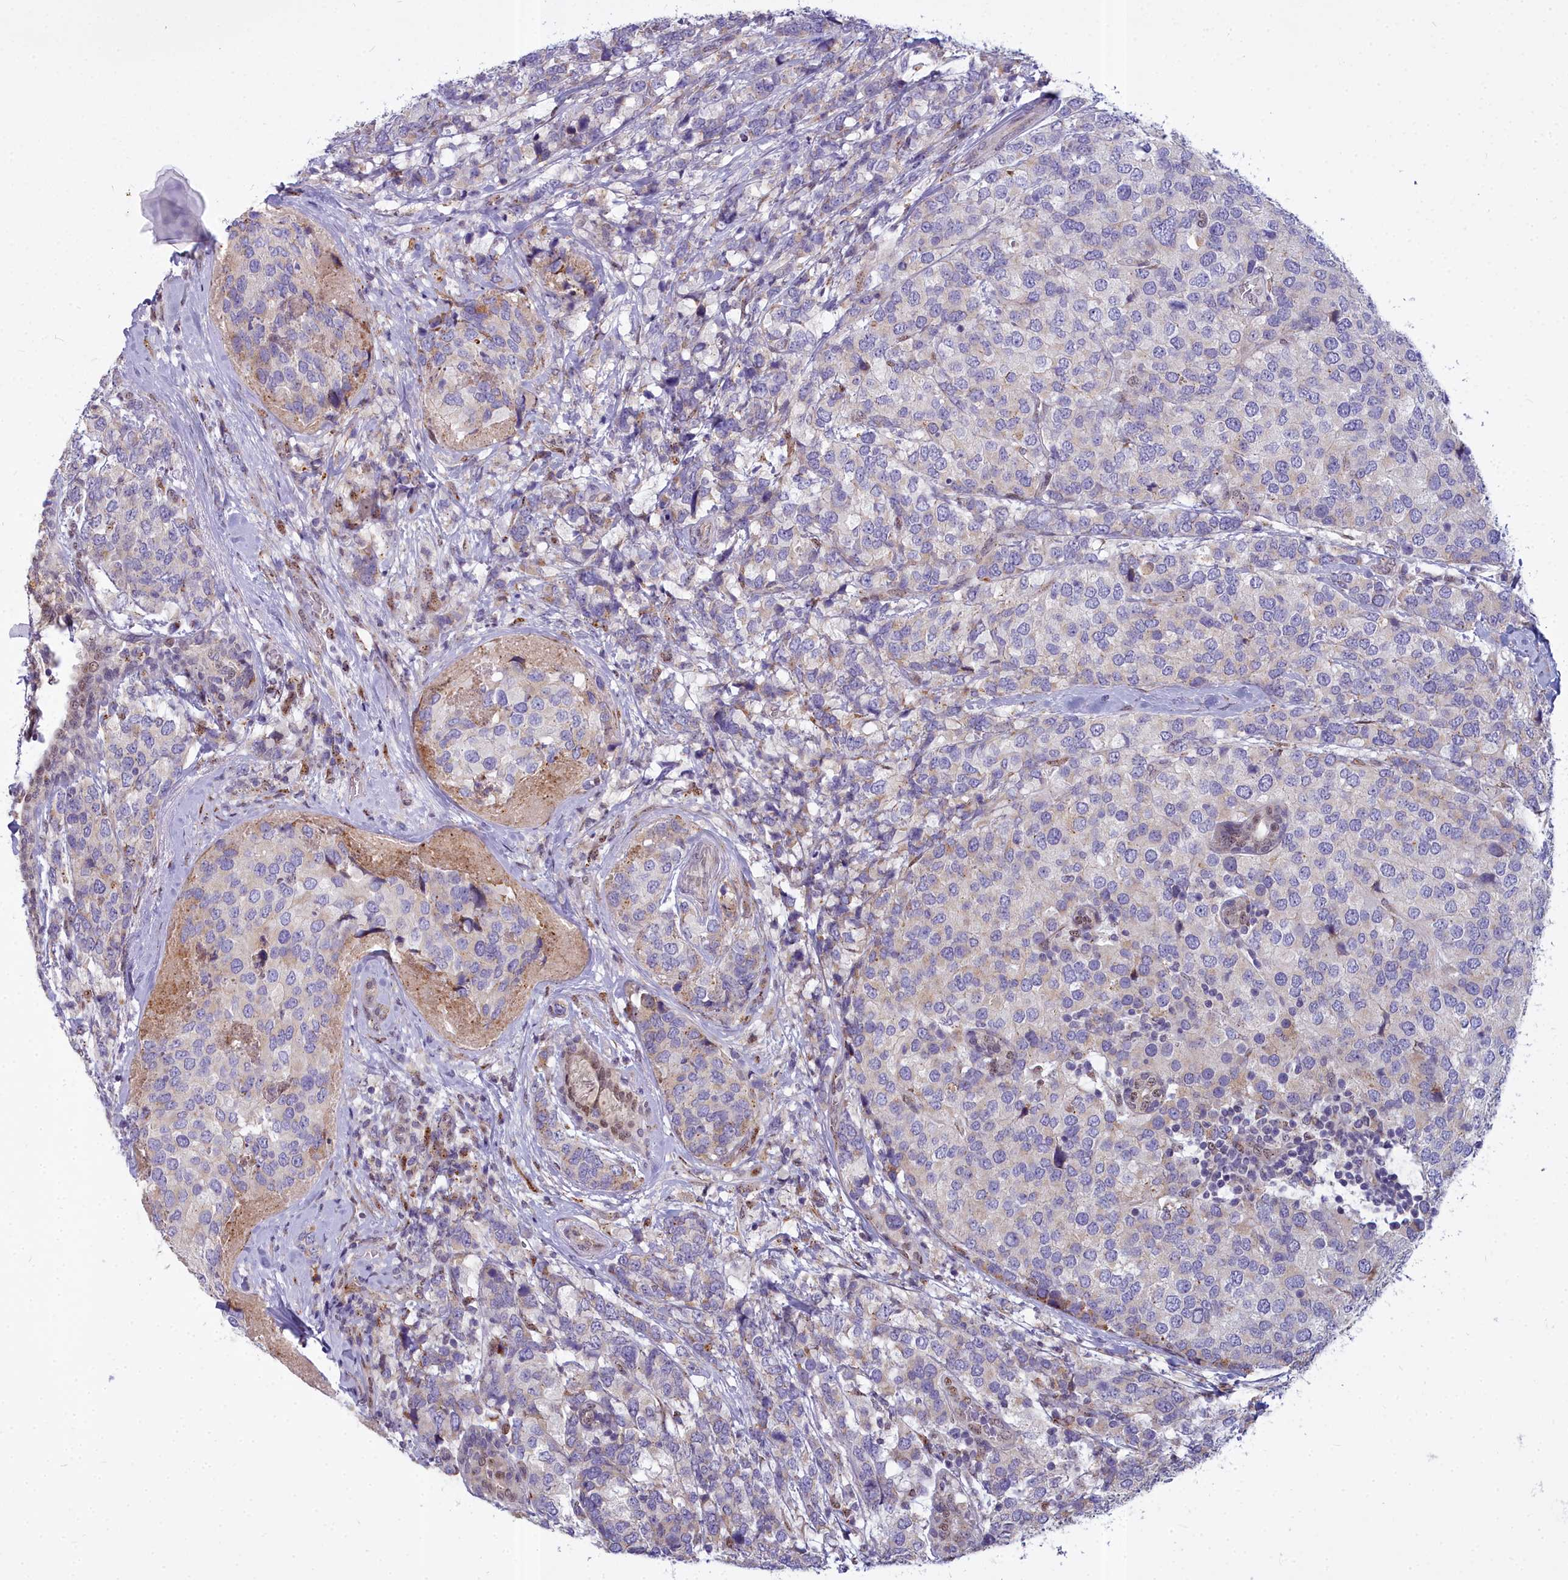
{"staining": {"intensity": "negative", "quantity": "none", "location": "none"}, "tissue": "breast cancer", "cell_type": "Tumor cells", "image_type": "cancer", "snomed": [{"axis": "morphology", "description": "Lobular carcinoma"}, {"axis": "topography", "description": "Breast"}], "caption": "The photomicrograph displays no staining of tumor cells in breast cancer (lobular carcinoma).", "gene": "WDPCP", "patient": {"sex": "female", "age": 59}}